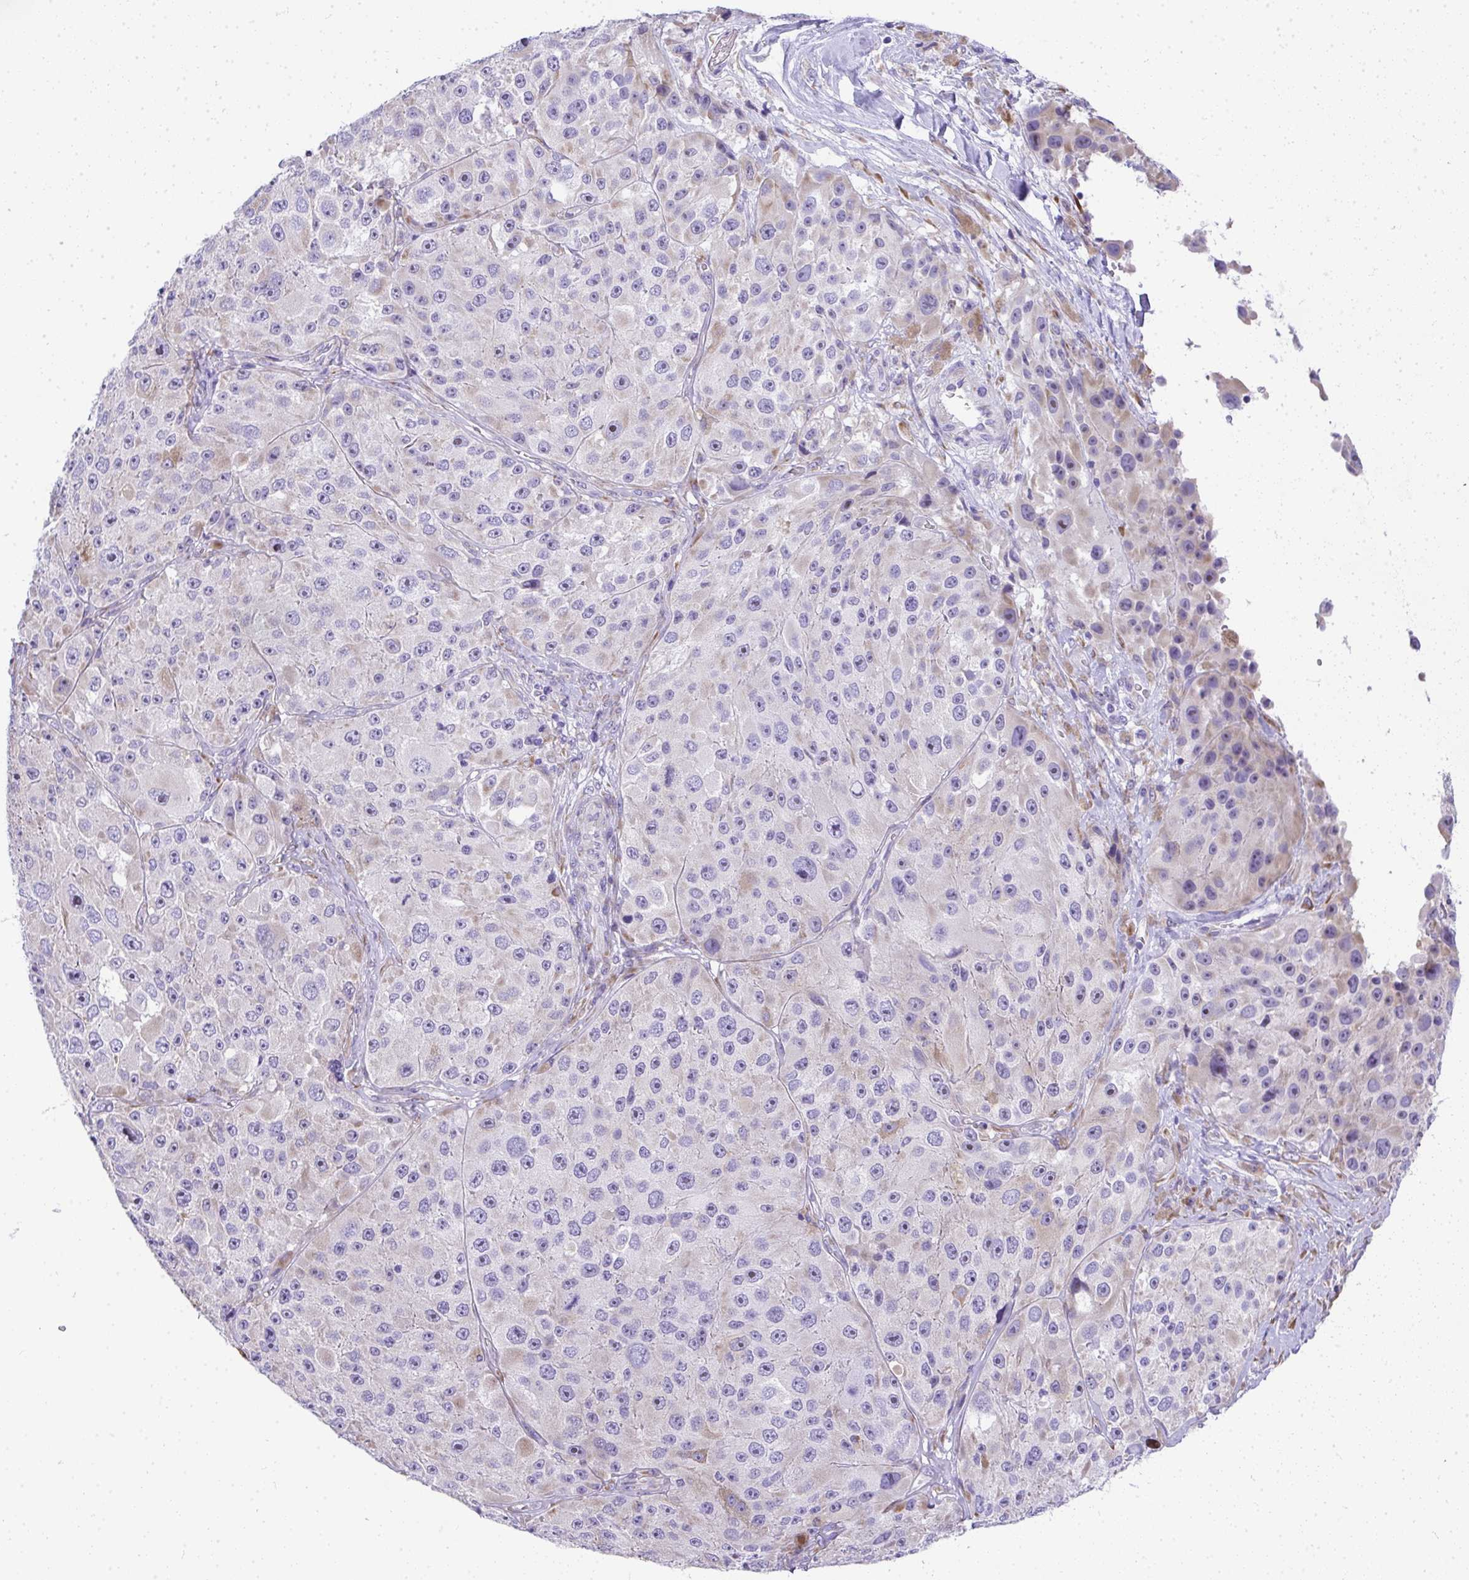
{"staining": {"intensity": "negative", "quantity": "none", "location": "none"}, "tissue": "melanoma", "cell_type": "Tumor cells", "image_type": "cancer", "snomed": [{"axis": "morphology", "description": "Malignant melanoma, Metastatic site"}, {"axis": "topography", "description": "Lymph node"}], "caption": "This is an immunohistochemistry (IHC) image of human melanoma. There is no positivity in tumor cells.", "gene": "ADRA2C", "patient": {"sex": "male", "age": 62}}